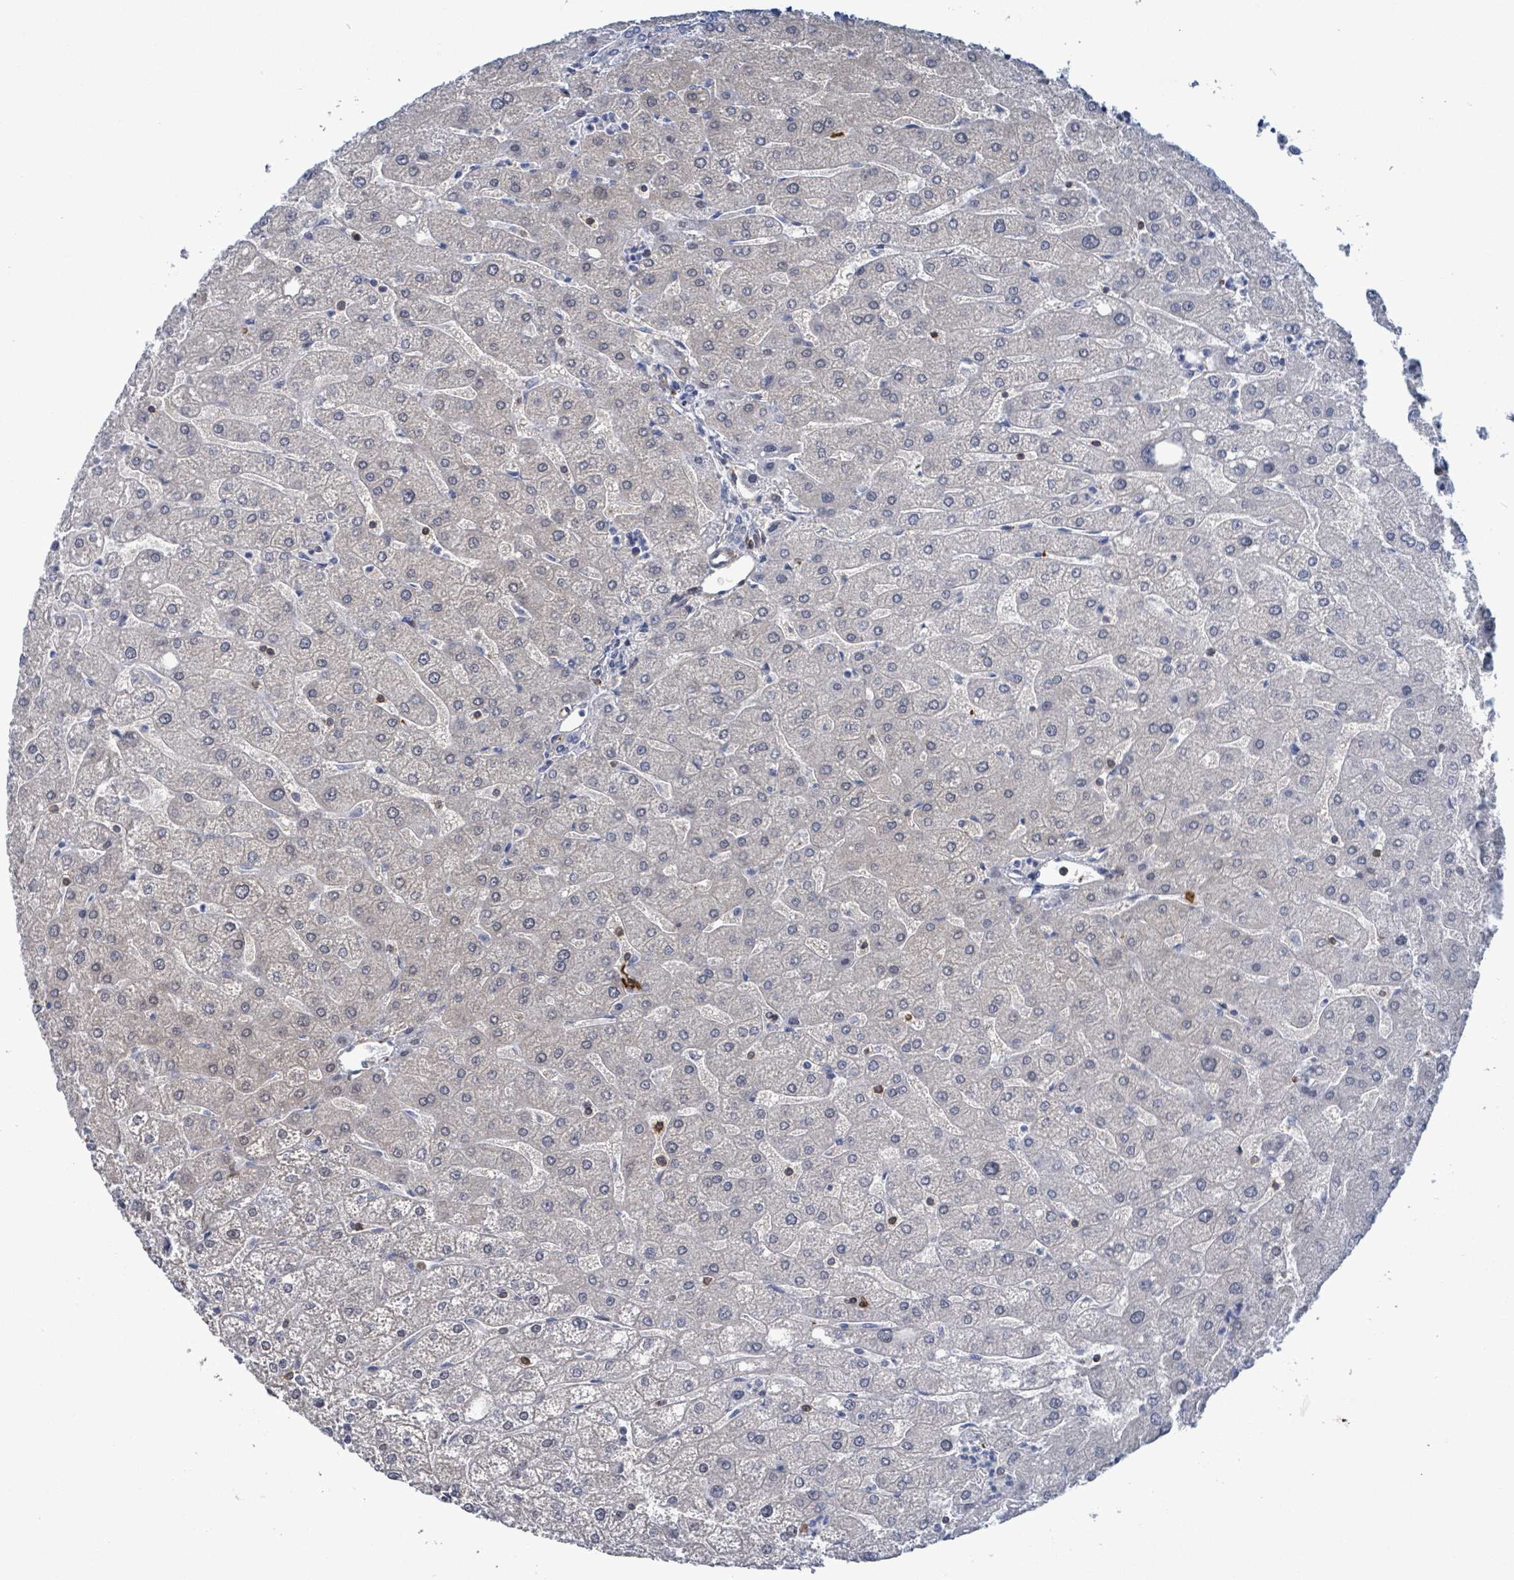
{"staining": {"intensity": "negative", "quantity": "none", "location": "none"}, "tissue": "liver", "cell_type": "Cholangiocytes", "image_type": "normal", "snomed": [{"axis": "morphology", "description": "Normal tissue, NOS"}, {"axis": "topography", "description": "Liver"}], "caption": "The immunohistochemistry (IHC) histopathology image has no significant expression in cholangiocytes of liver. Nuclei are stained in blue.", "gene": "PRKRIP1", "patient": {"sex": "male", "age": 67}}